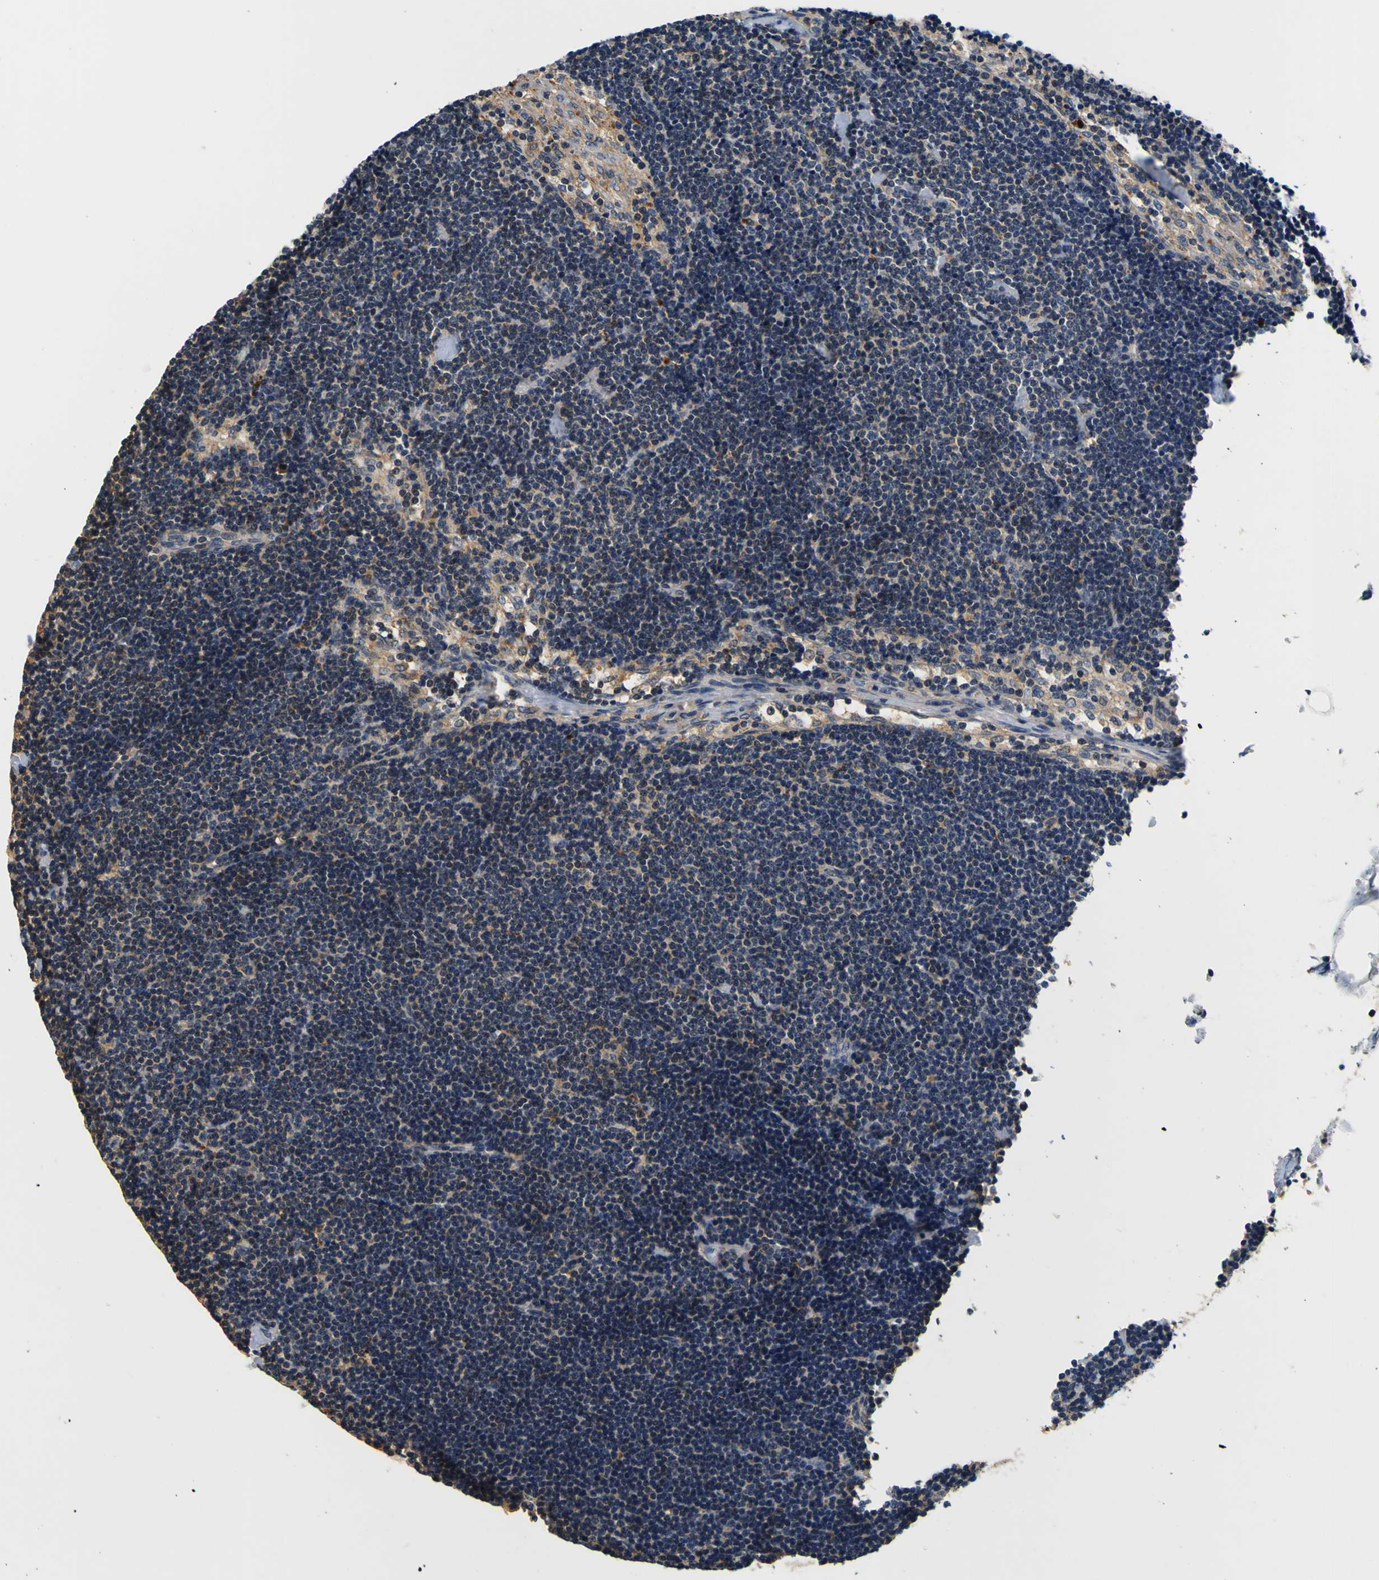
{"staining": {"intensity": "weak", "quantity": "25%-75%", "location": "cytoplasmic/membranous"}, "tissue": "lymph node", "cell_type": "Germinal center cells", "image_type": "normal", "snomed": [{"axis": "morphology", "description": "Normal tissue, NOS"}, {"axis": "topography", "description": "Lymph node"}], "caption": "Immunohistochemistry (IHC) of benign human lymph node exhibits low levels of weak cytoplasmic/membranous positivity in approximately 25%-75% of germinal center cells.", "gene": "TNIK", "patient": {"sex": "male", "age": 63}}